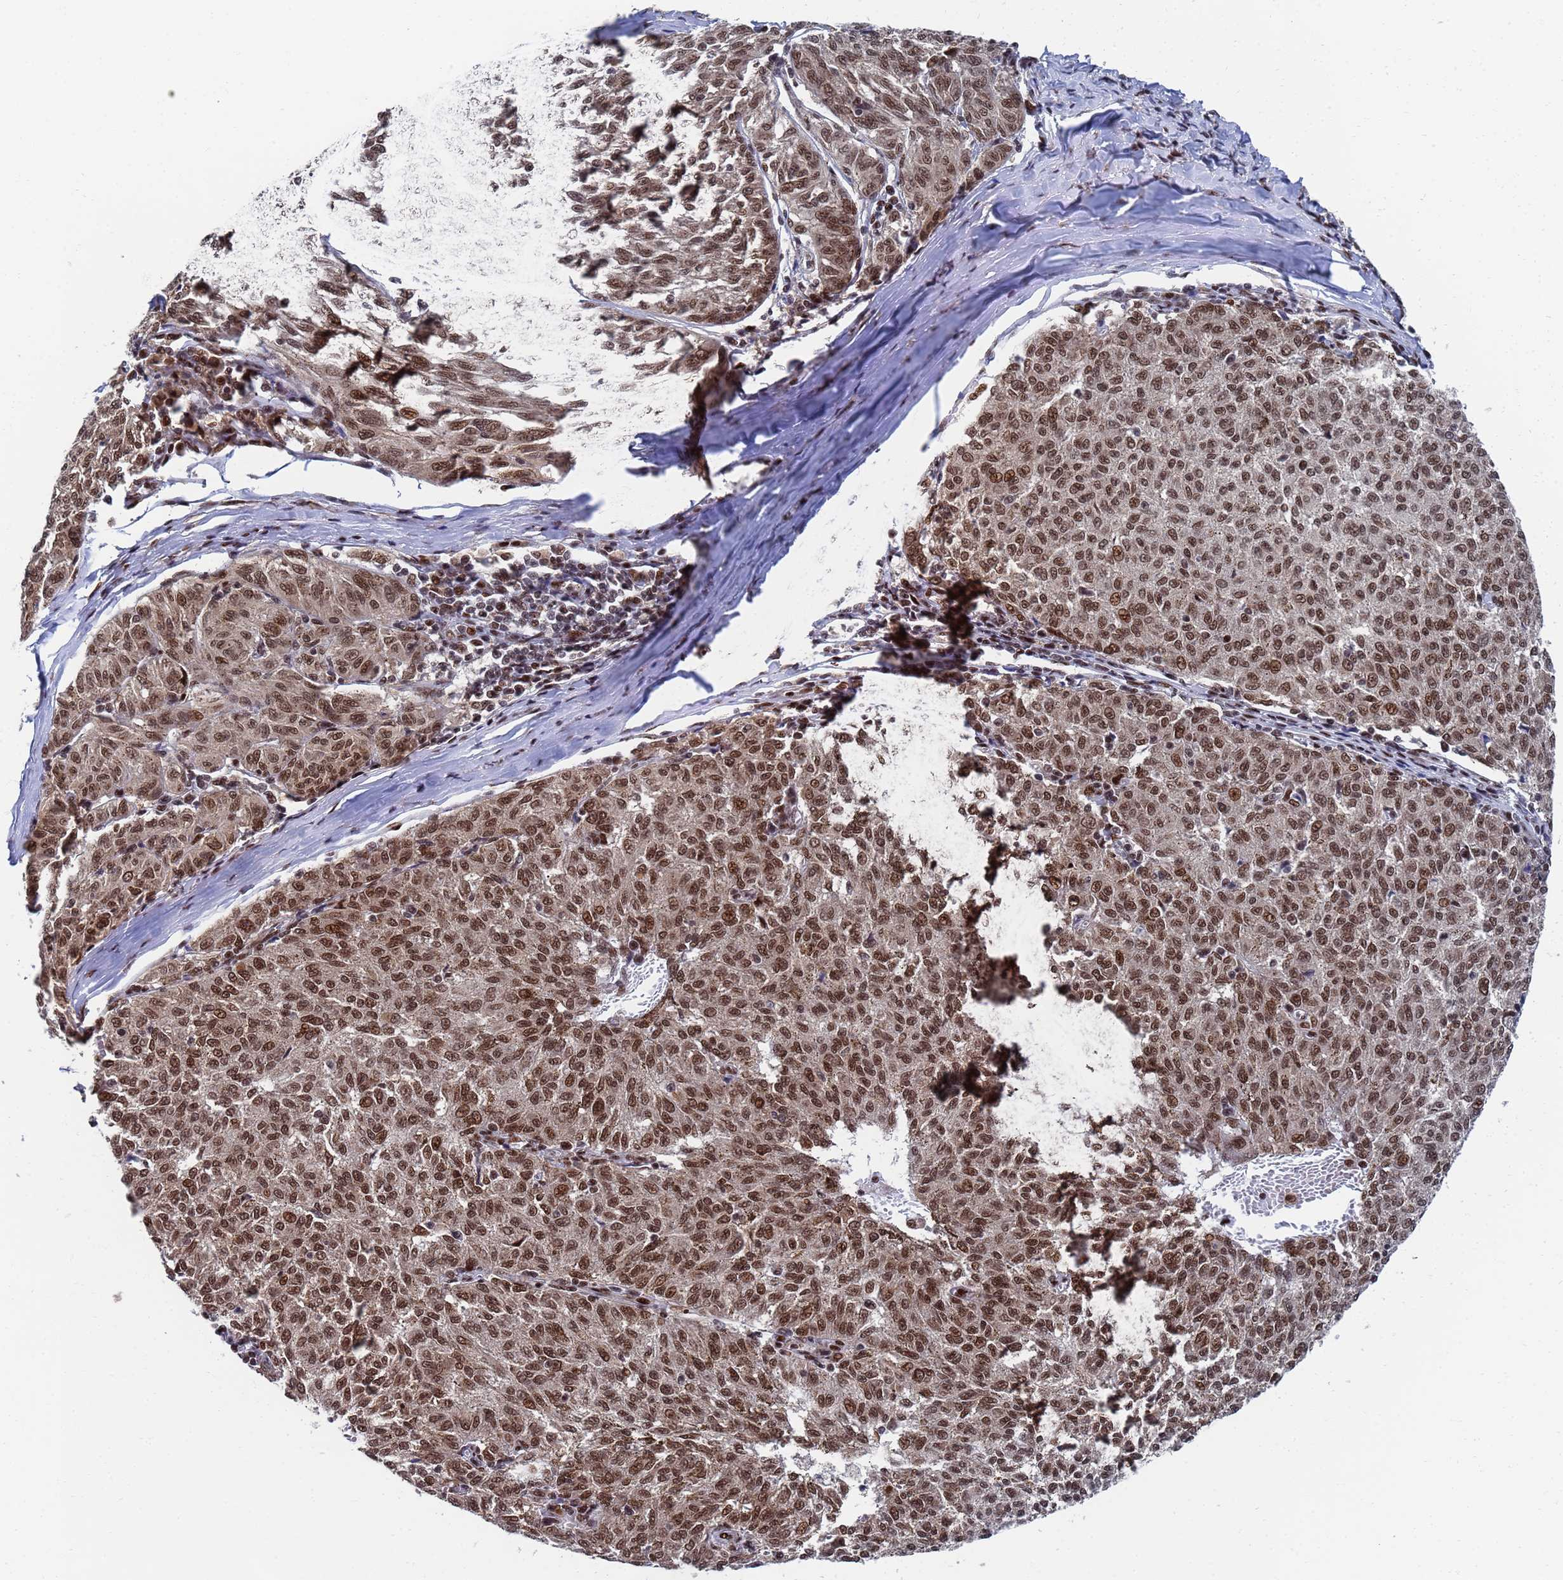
{"staining": {"intensity": "moderate", "quantity": ">75%", "location": "nuclear"}, "tissue": "melanoma", "cell_type": "Tumor cells", "image_type": "cancer", "snomed": [{"axis": "morphology", "description": "Malignant melanoma, NOS"}, {"axis": "topography", "description": "Skin"}], "caption": "DAB immunohistochemical staining of melanoma displays moderate nuclear protein expression in approximately >75% of tumor cells.", "gene": "AP5Z1", "patient": {"sex": "female", "age": 72}}